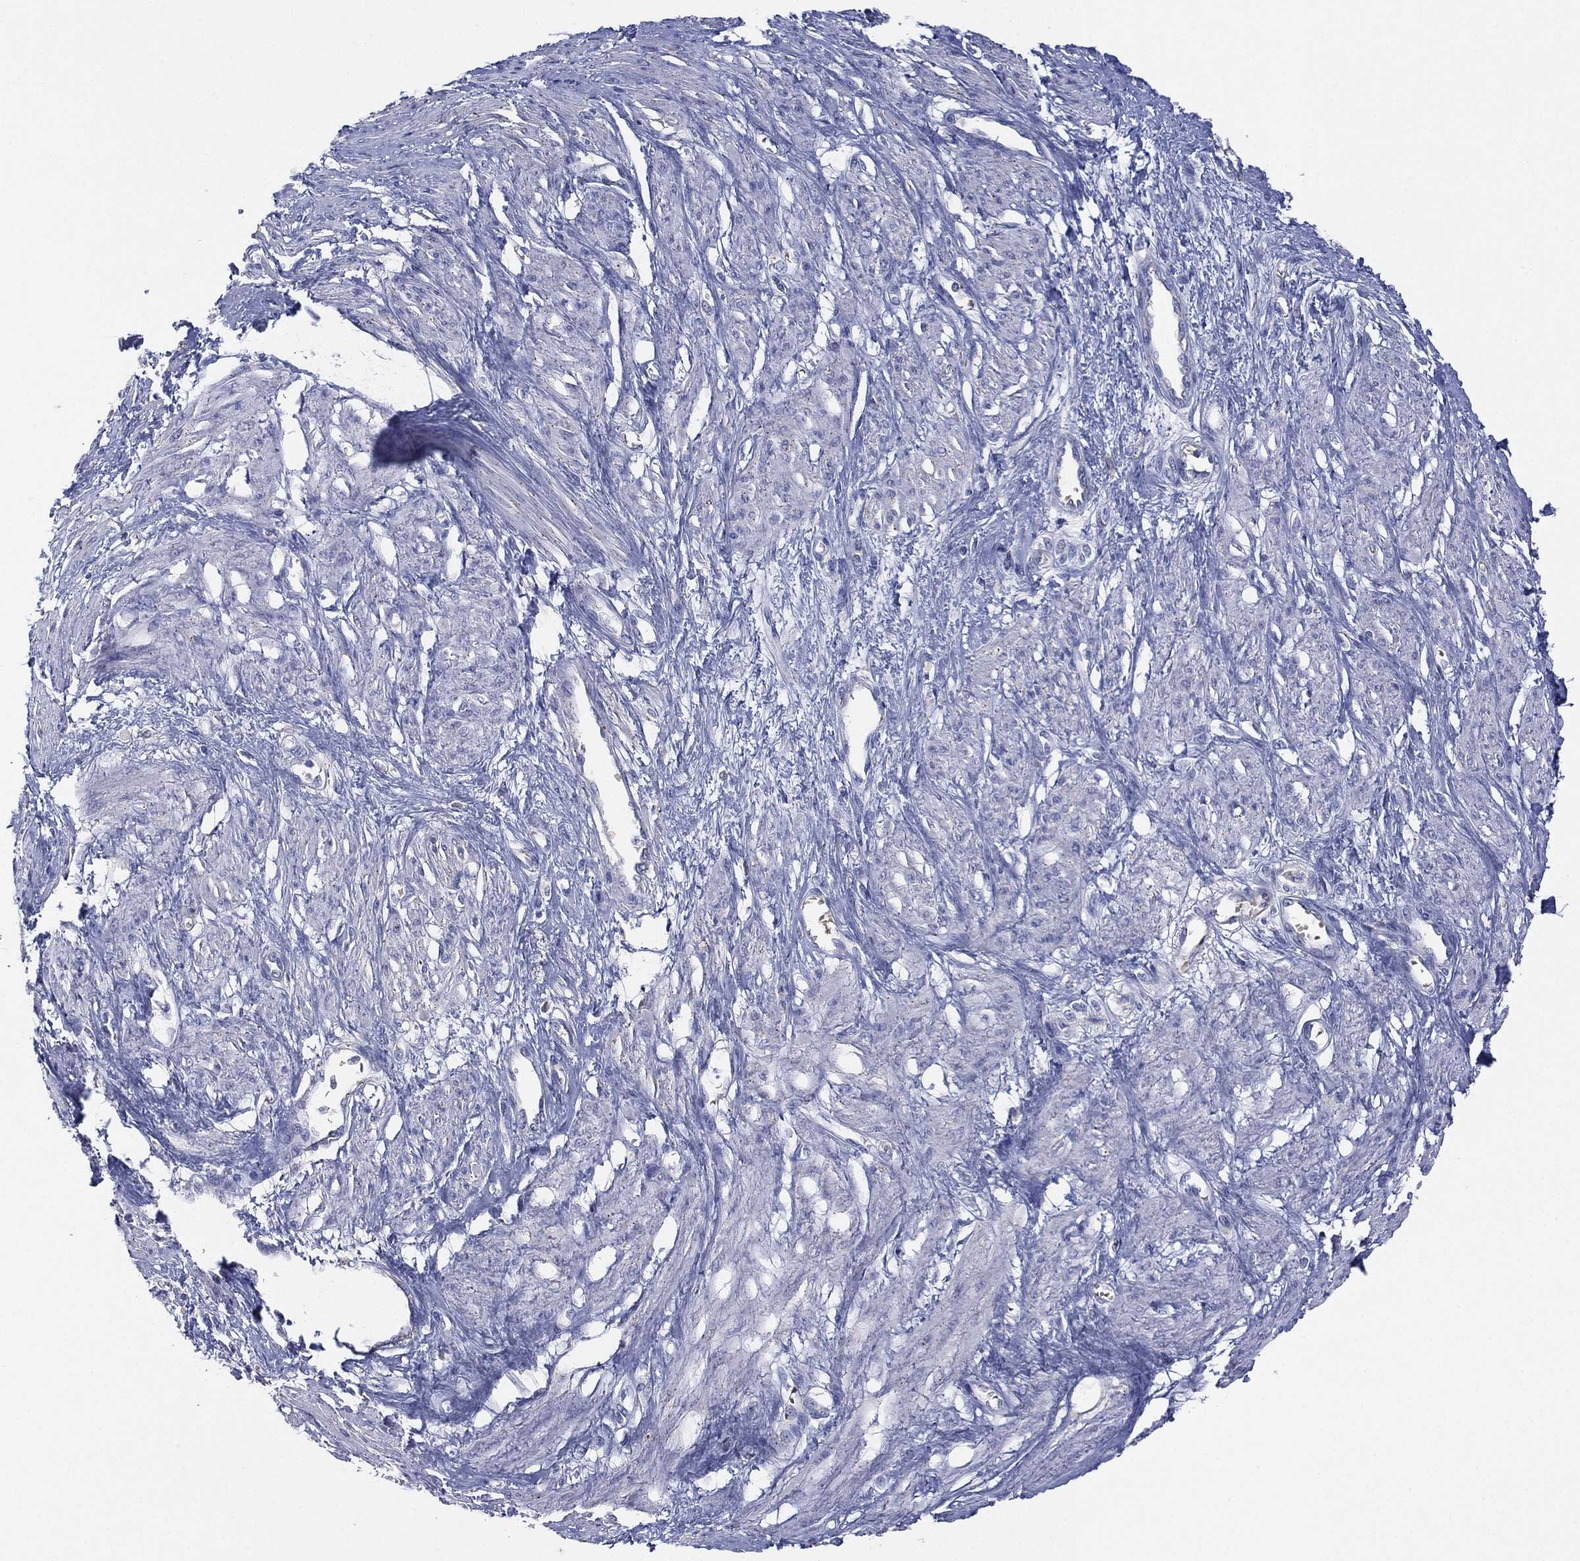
{"staining": {"intensity": "negative", "quantity": "none", "location": "none"}, "tissue": "smooth muscle", "cell_type": "Smooth muscle cells", "image_type": "normal", "snomed": [{"axis": "morphology", "description": "Normal tissue, NOS"}, {"axis": "topography", "description": "Smooth muscle"}, {"axis": "topography", "description": "Uterus"}], "caption": "Histopathology image shows no protein staining in smooth muscle cells of unremarkable smooth muscle. Nuclei are stained in blue.", "gene": "CYP2D6", "patient": {"sex": "female", "age": 39}}